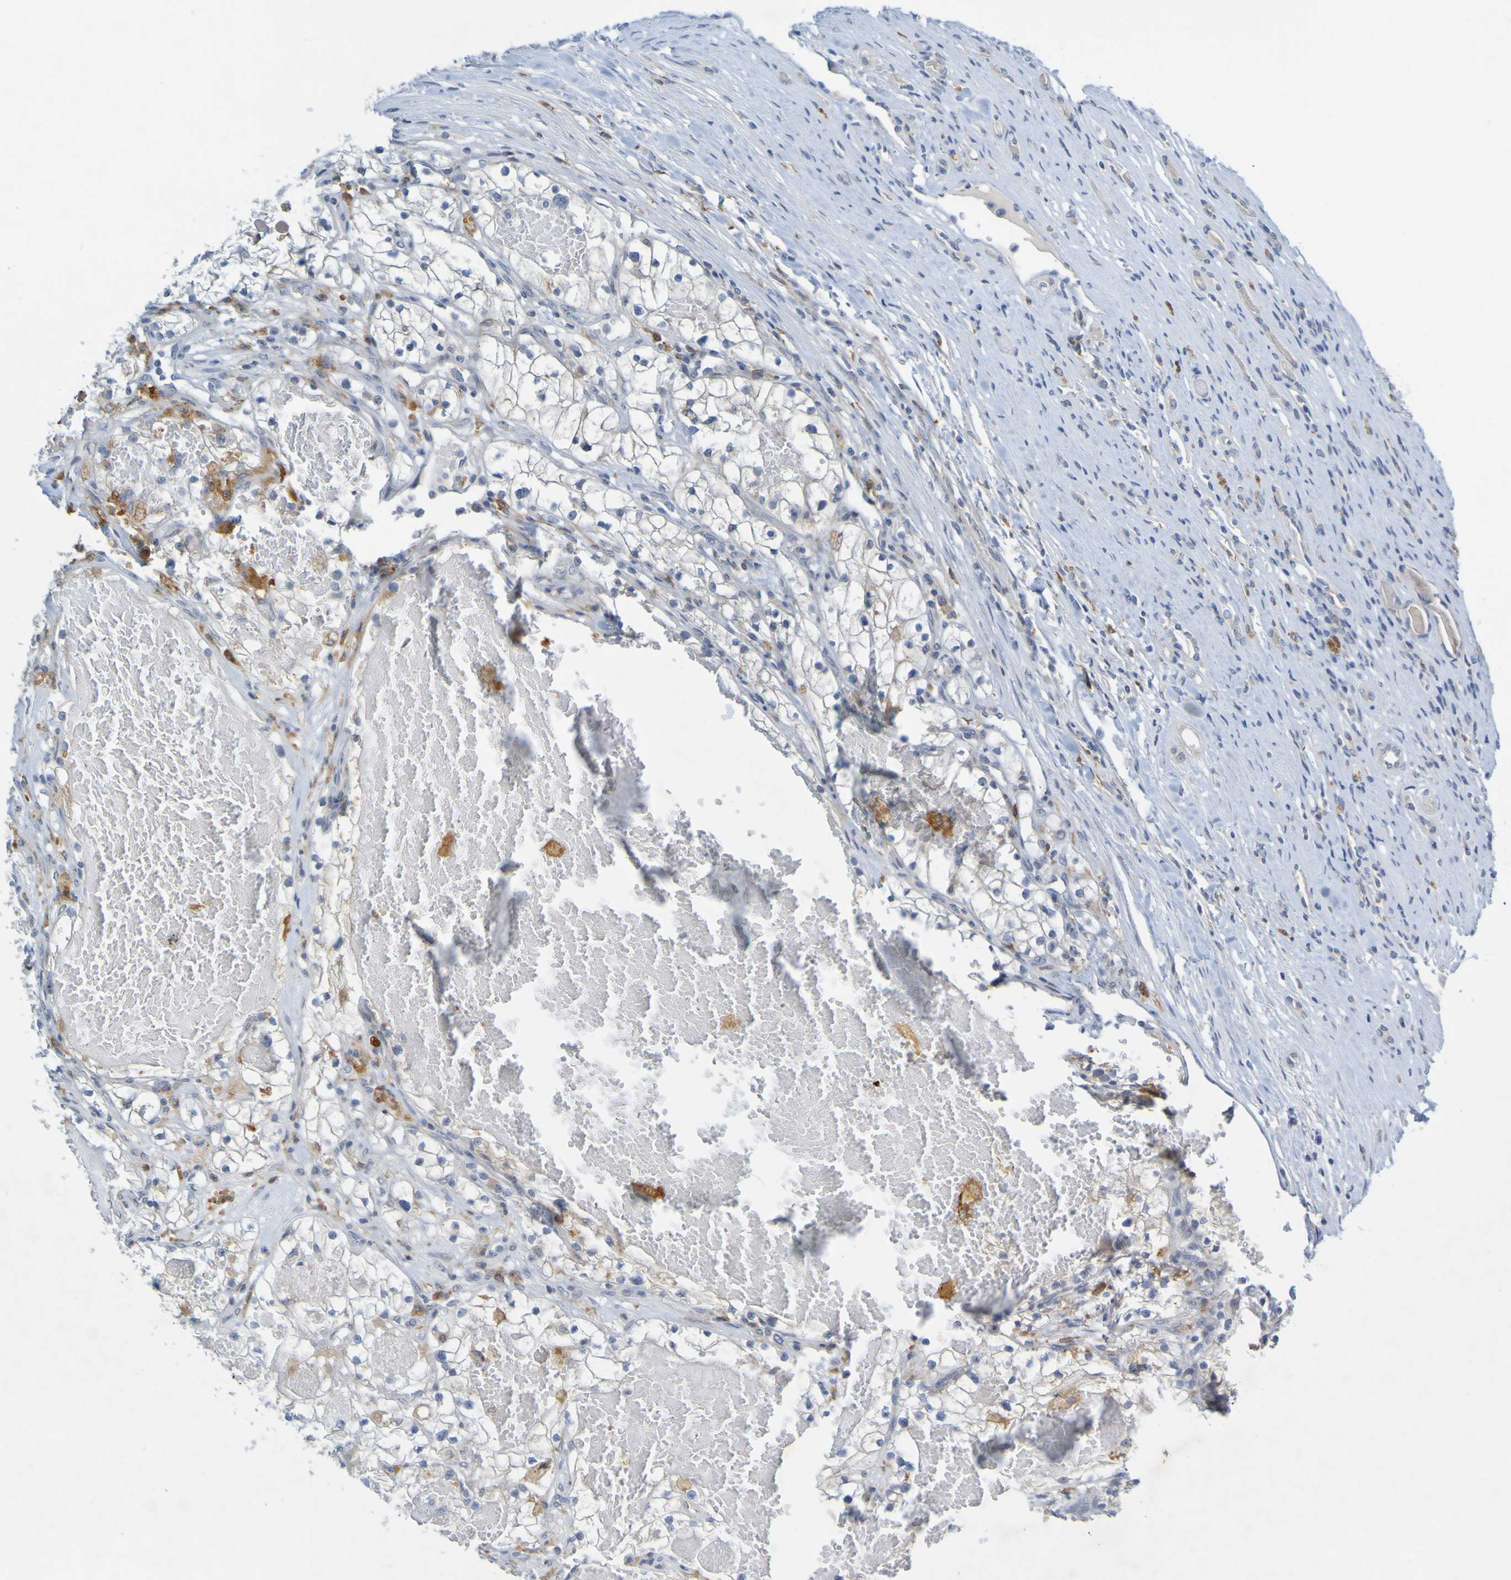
{"staining": {"intensity": "negative", "quantity": "none", "location": "none"}, "tissue": "renal cancer", "cell_type": "Tumor cells", "image_type": "cancer", "snomed": [{"axis": "morphology", "description": "Adenocarcinoma, NOS"}, {"axis": "topography", "description": "Kidney"}], "caption": "Immunohistochemistry photomicrograph of adenocarcinoma (renal) stained for a protein (brown), which demonstrates no positivity in tumor cells.", "gene": "LILRB5", "patient": {"sex": "male", "age": 68}}